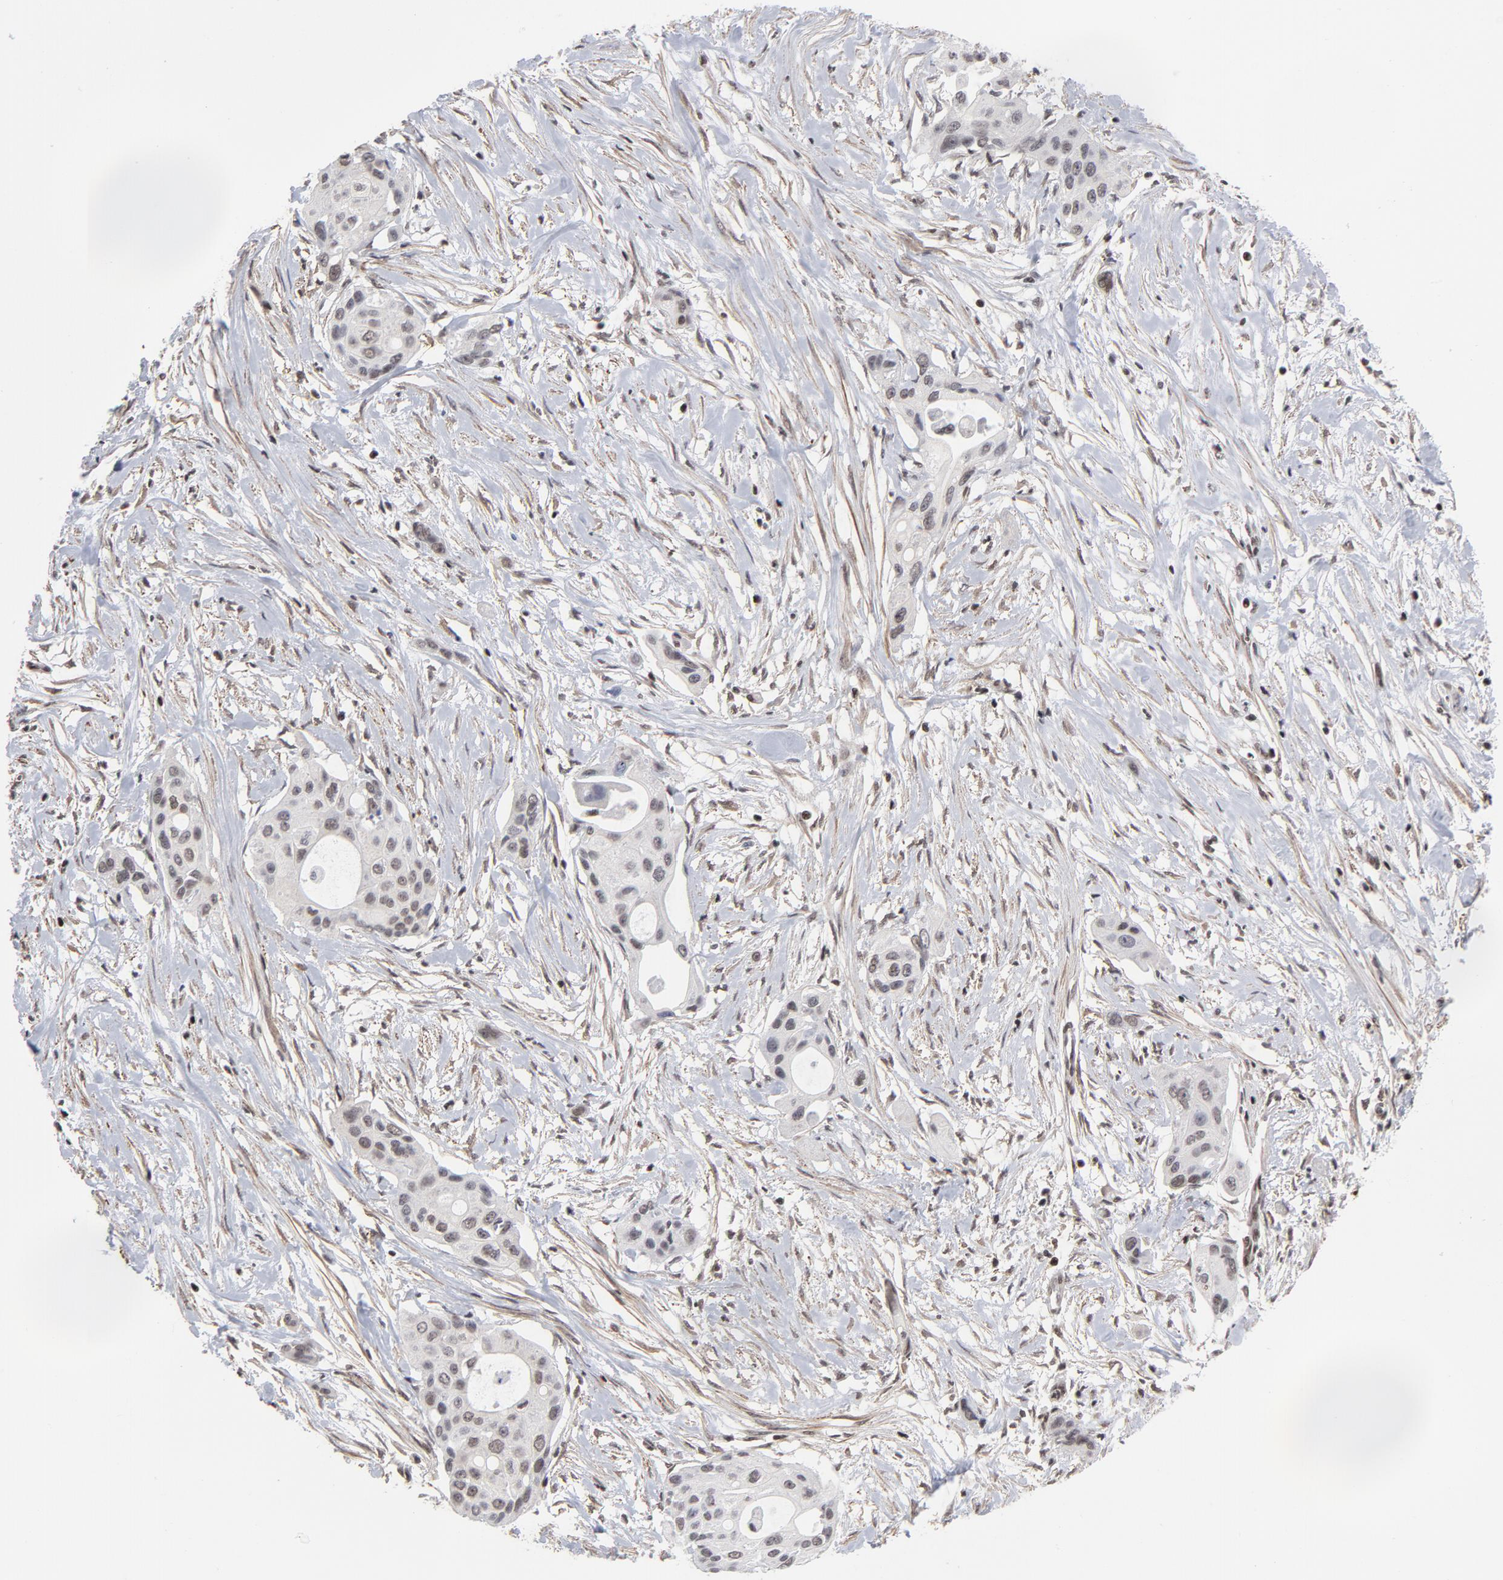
{"staining": {"intensity": "weak", "quantity": "25%-75%", "location": "nuclear"}, "tissue": "pancreatic cancer", "cell_type": "Tumor cells", "image_type": "cancer", "snomed": [{"axis": "morphology", "description": "Adenocarcinoma, NOS"}, {"axis": "topography", "description": "Pancreas"}], "caption": "Brown immunohistochemical staining in human pancreatic cancer demonstrates weak nuclear positivity in approximately 25%-75% of tumor cells. (Brightfield microscopy of DAB IHC at high magnification).", "gene": "CTCF", "patient": {"sex": "female", "age": 60}}